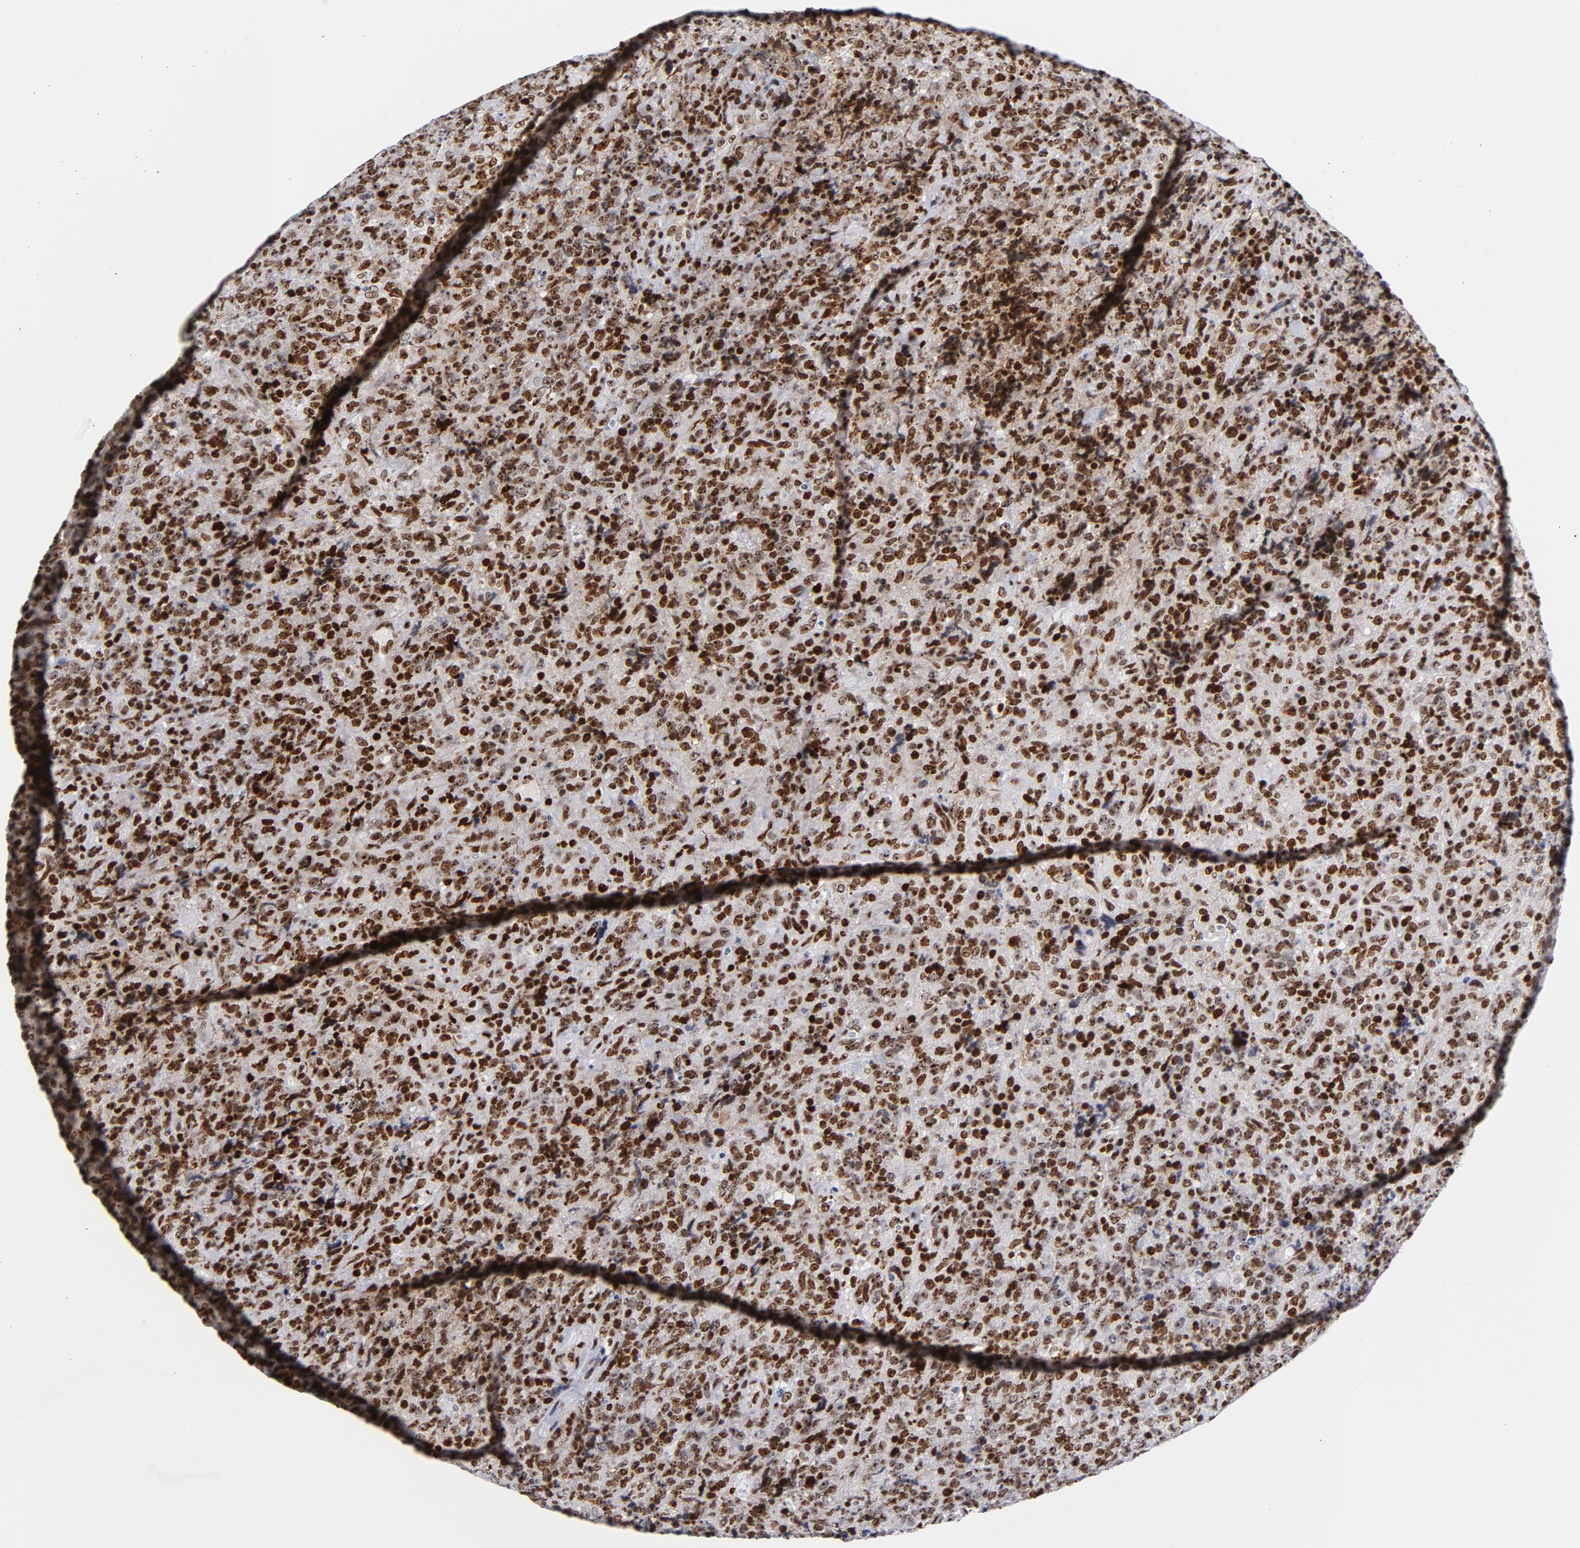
{"staining": {"intensity": "strong", "quantity": ">75%", "location": "nuclear"}, "tissue": "lymphoma", "cell_type": "Tumor cells", "image_type": "cancer", "snomed": [{"axis": "morphology", "description": "Malignant lymphoma, non-Hodgkin's type, High grade"}, {"axis": "topography", "description": "Tonsil"}], "caption": "Strong nuclear protein expression is seen in about >75% of tumor cells in high-grade malignant lymphoma, non-Hodgkin's type.", "gene": "TOP2B", "patient": {"sex": "female", "age": 36}}